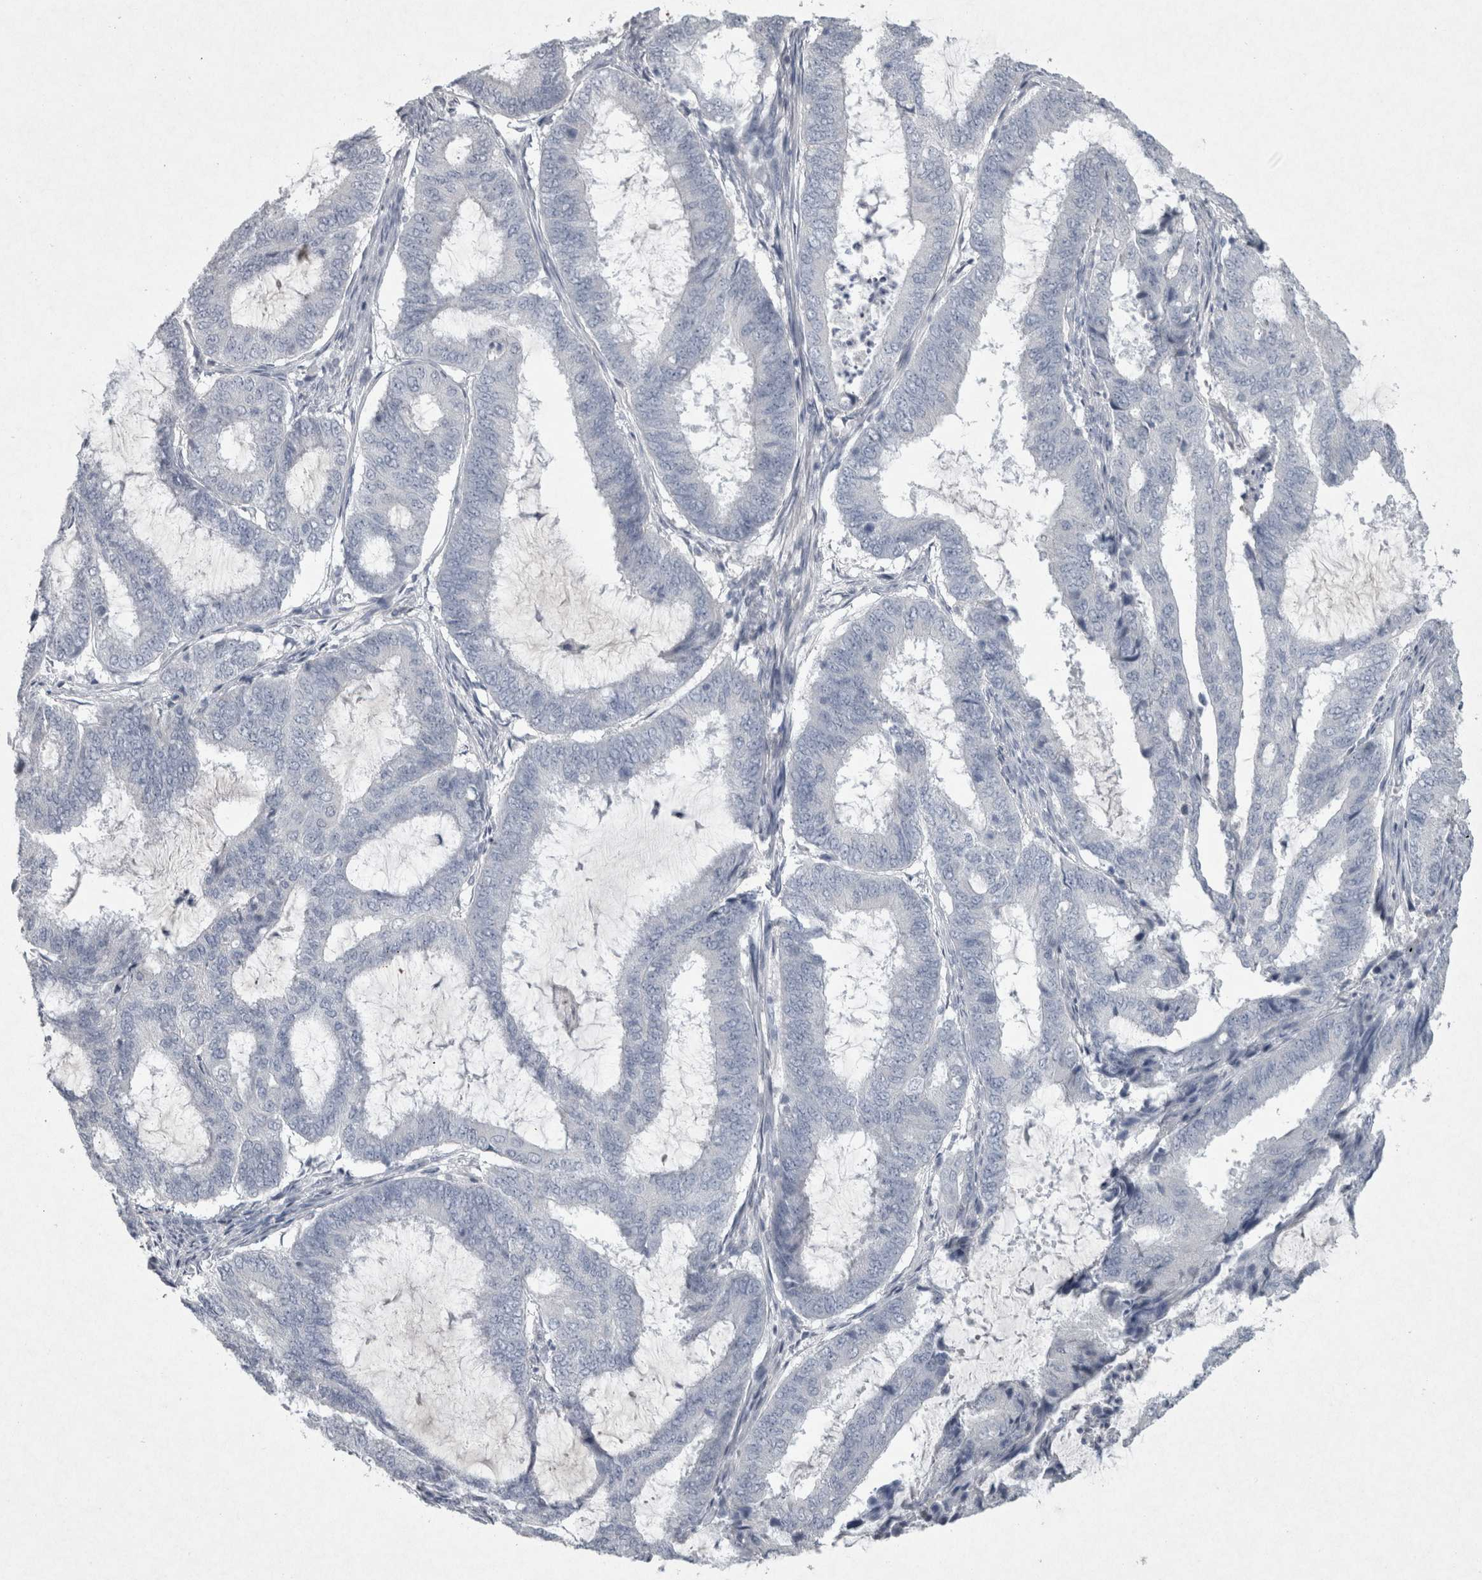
{"staining": {"intensity": "negative", "quantity": "none", "location": "none"}, "tissue": "endometrial cancer", "cell_type": "Tumor cells", "image_type": "cancer", "snomed": [{"axis": "morphology", "description": "Adenocarcinoma, NOS"}, {"axis": "topography", "description": "Endometrium"}], "caption": "Immunohistochemistry (IHC) photomicrograph of adenocarcinoma (endometrial) stained for a protein (brown), which demonstrates no expression in tumor cells.", "gene": "PDX1", "patient": {"sex": "female", "age": 51}}